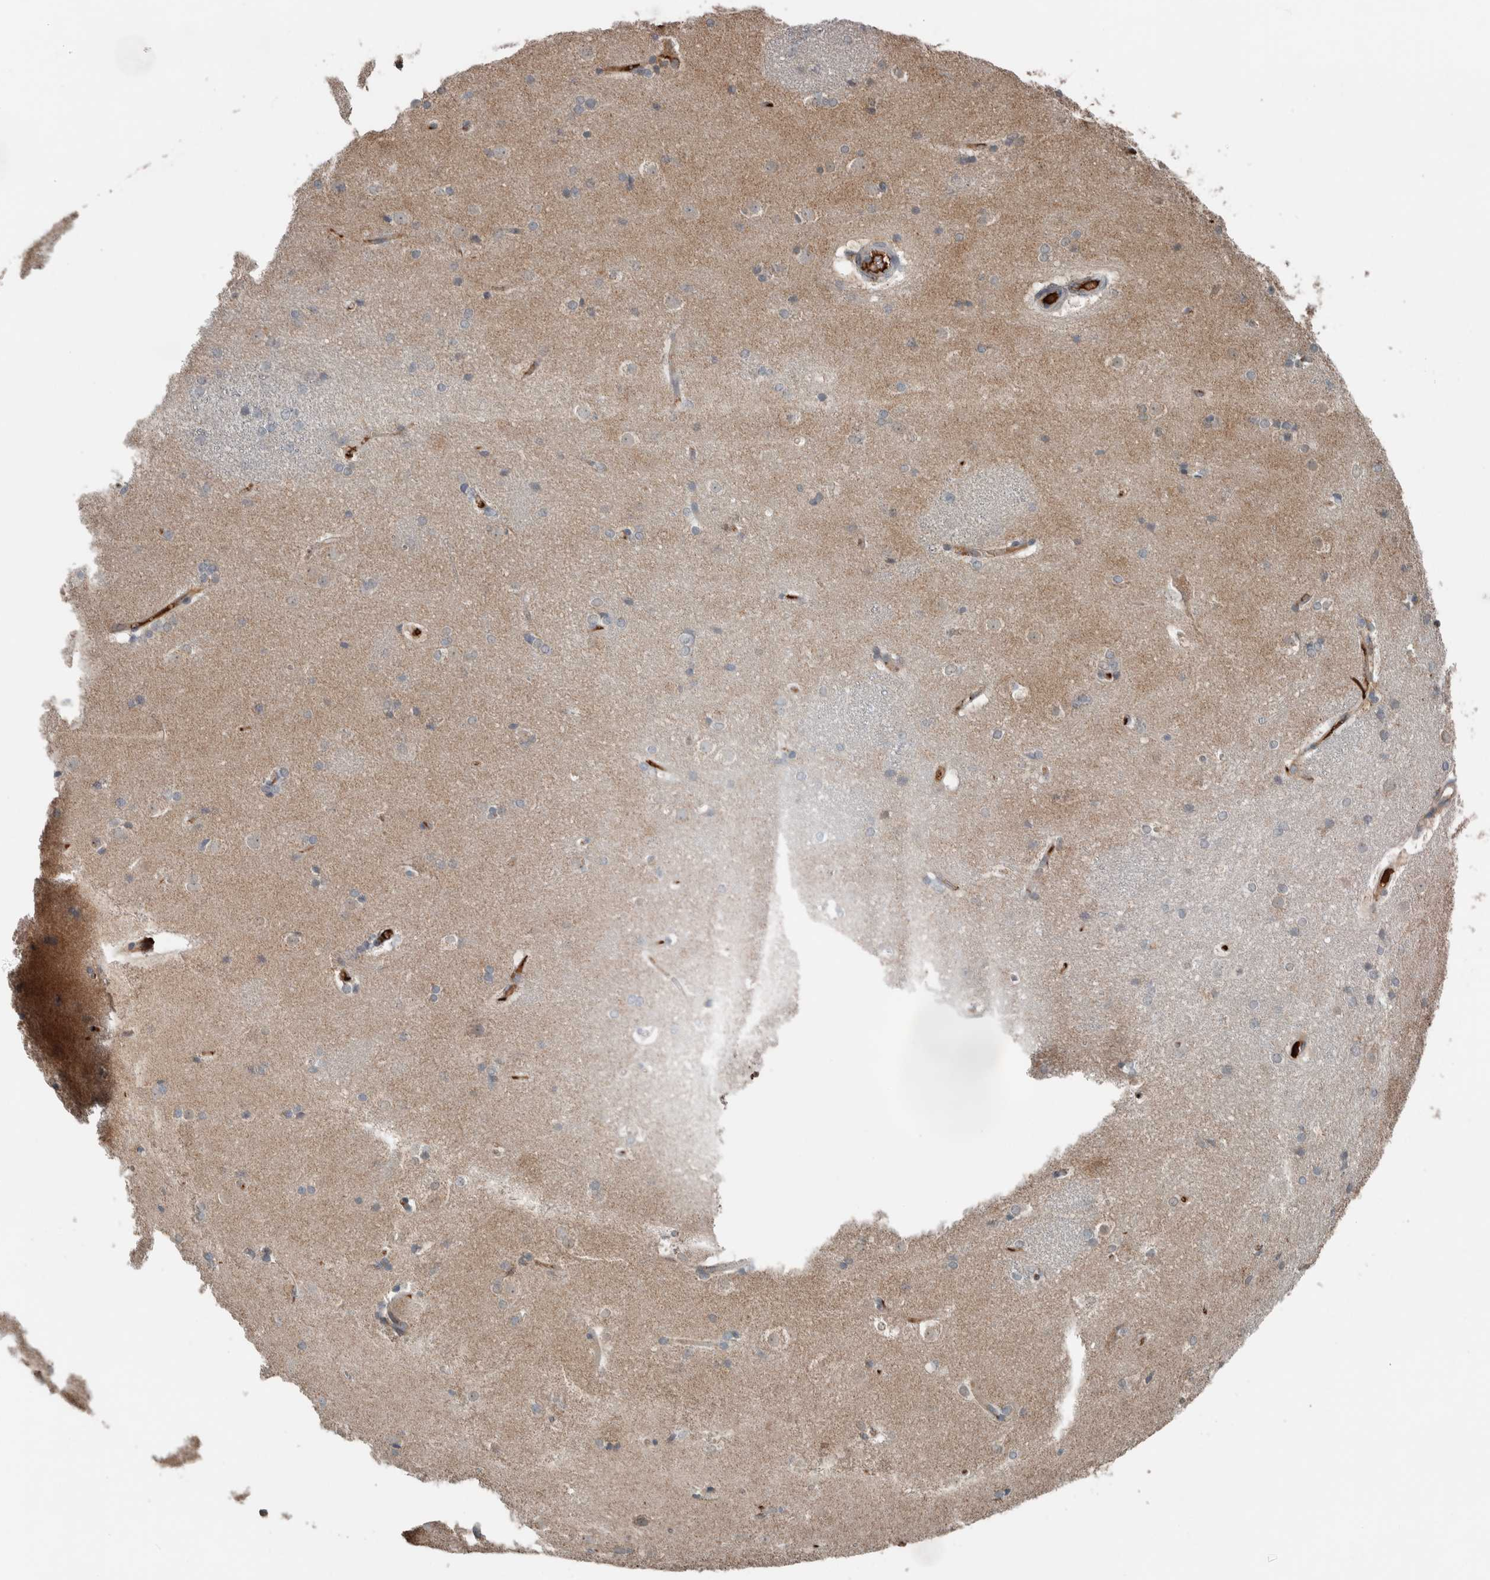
{"staining": {"intensity": "negative", "quantity": "none", "location": "none"}, "tissue": "caudate", "cell_type": "Glial cells", "image_type": "normal", "snomed": [{"axis": "morphology", "description": "Normal tissue, NOS"}, {"axis": "topography", "description": "Lateral ventricle wall"}], "caption": "DAB immunohistochemical staining of benign caudate exhibits no significant positivity in glial cells.", "gene": "USP34", "patient": {"sex": "female", "age": 19}}